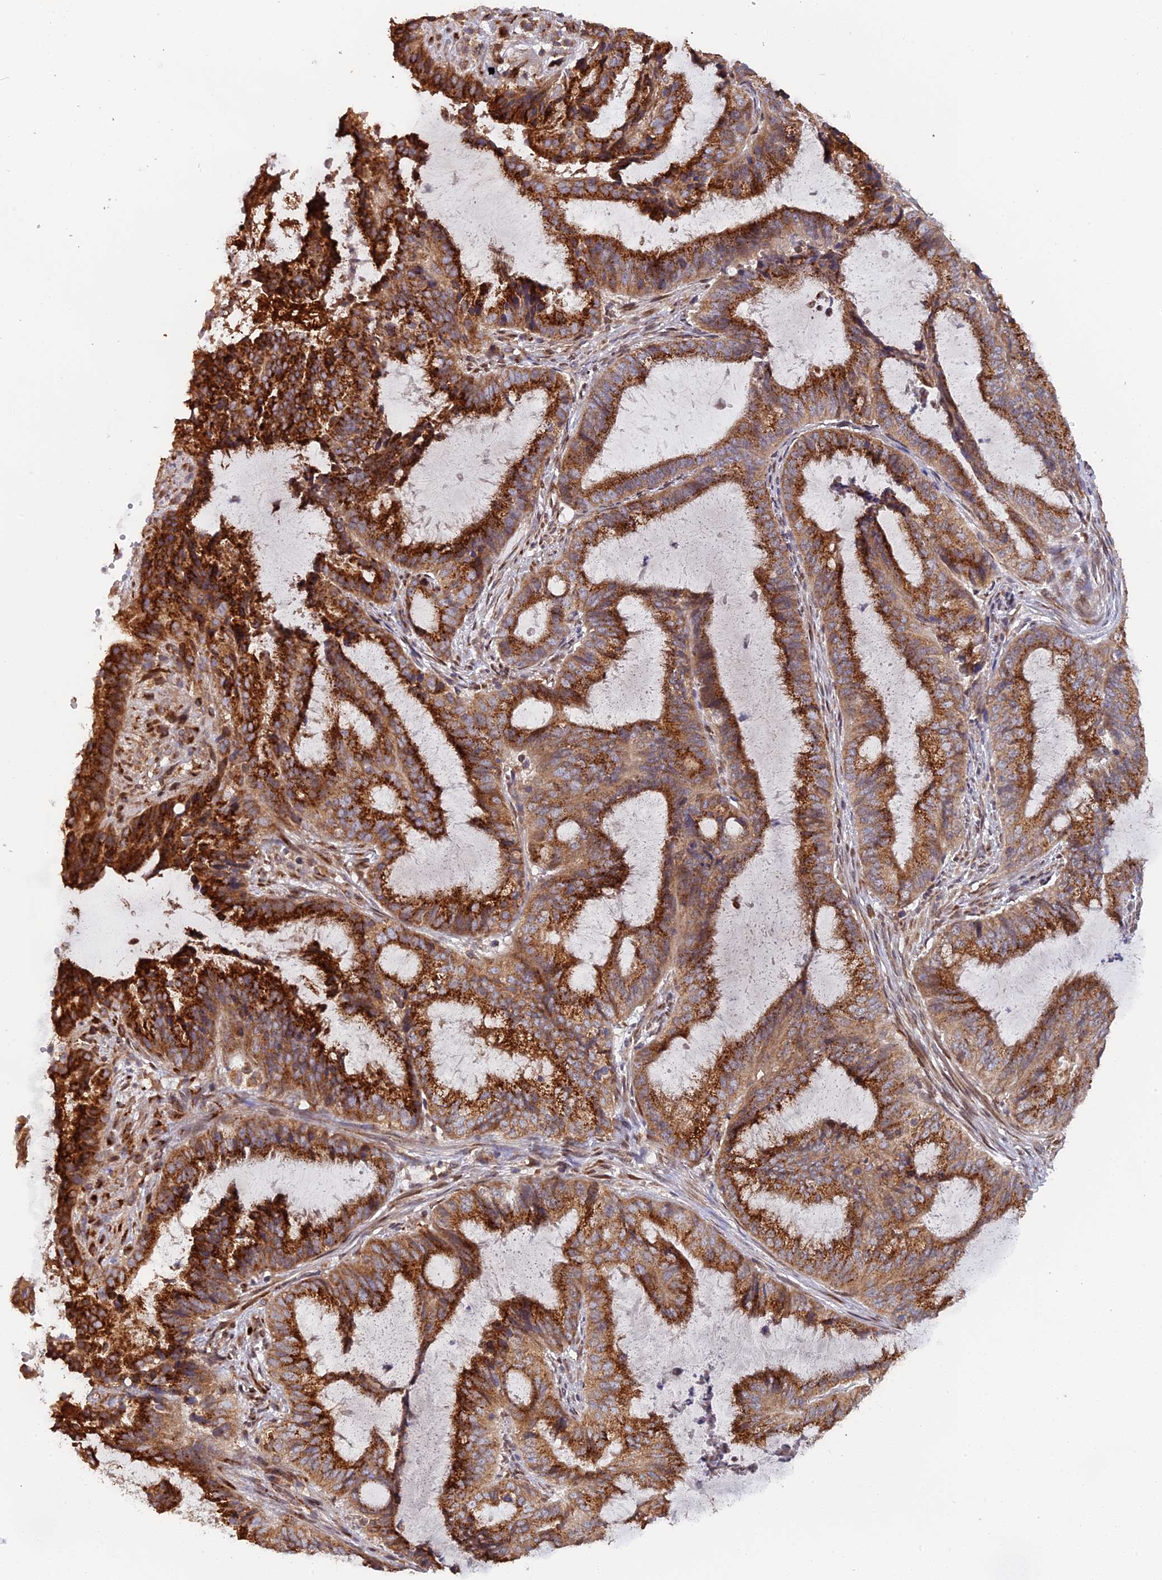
{"staining": {"intensity": "strong", "quantity": ">75%", "location": "cytoplasmic/membranous"}, "tissue": "endometrial cancer", "cell_type": "Tumor cells", "image_type": "cancer", "snomed": [{"axis": "morphology", "description": "Adenocarcinoma, NOS"}, {"axis": "topography", "description": "Endometrium"}], "caption": "High-power microscopy captured an IHC micrograph of endometrial adenocarcinoma, revealing strong cytoplasmic/membranous positivity in about >75% of tumor cells. The staining was performed using DAB to visualize the protein expression in brown, while the nuclei were stained in blue with hematoxylin (Magnification: 20x).", "gene": "SNX17", "patient": {"sex": "female", "age": 51}}